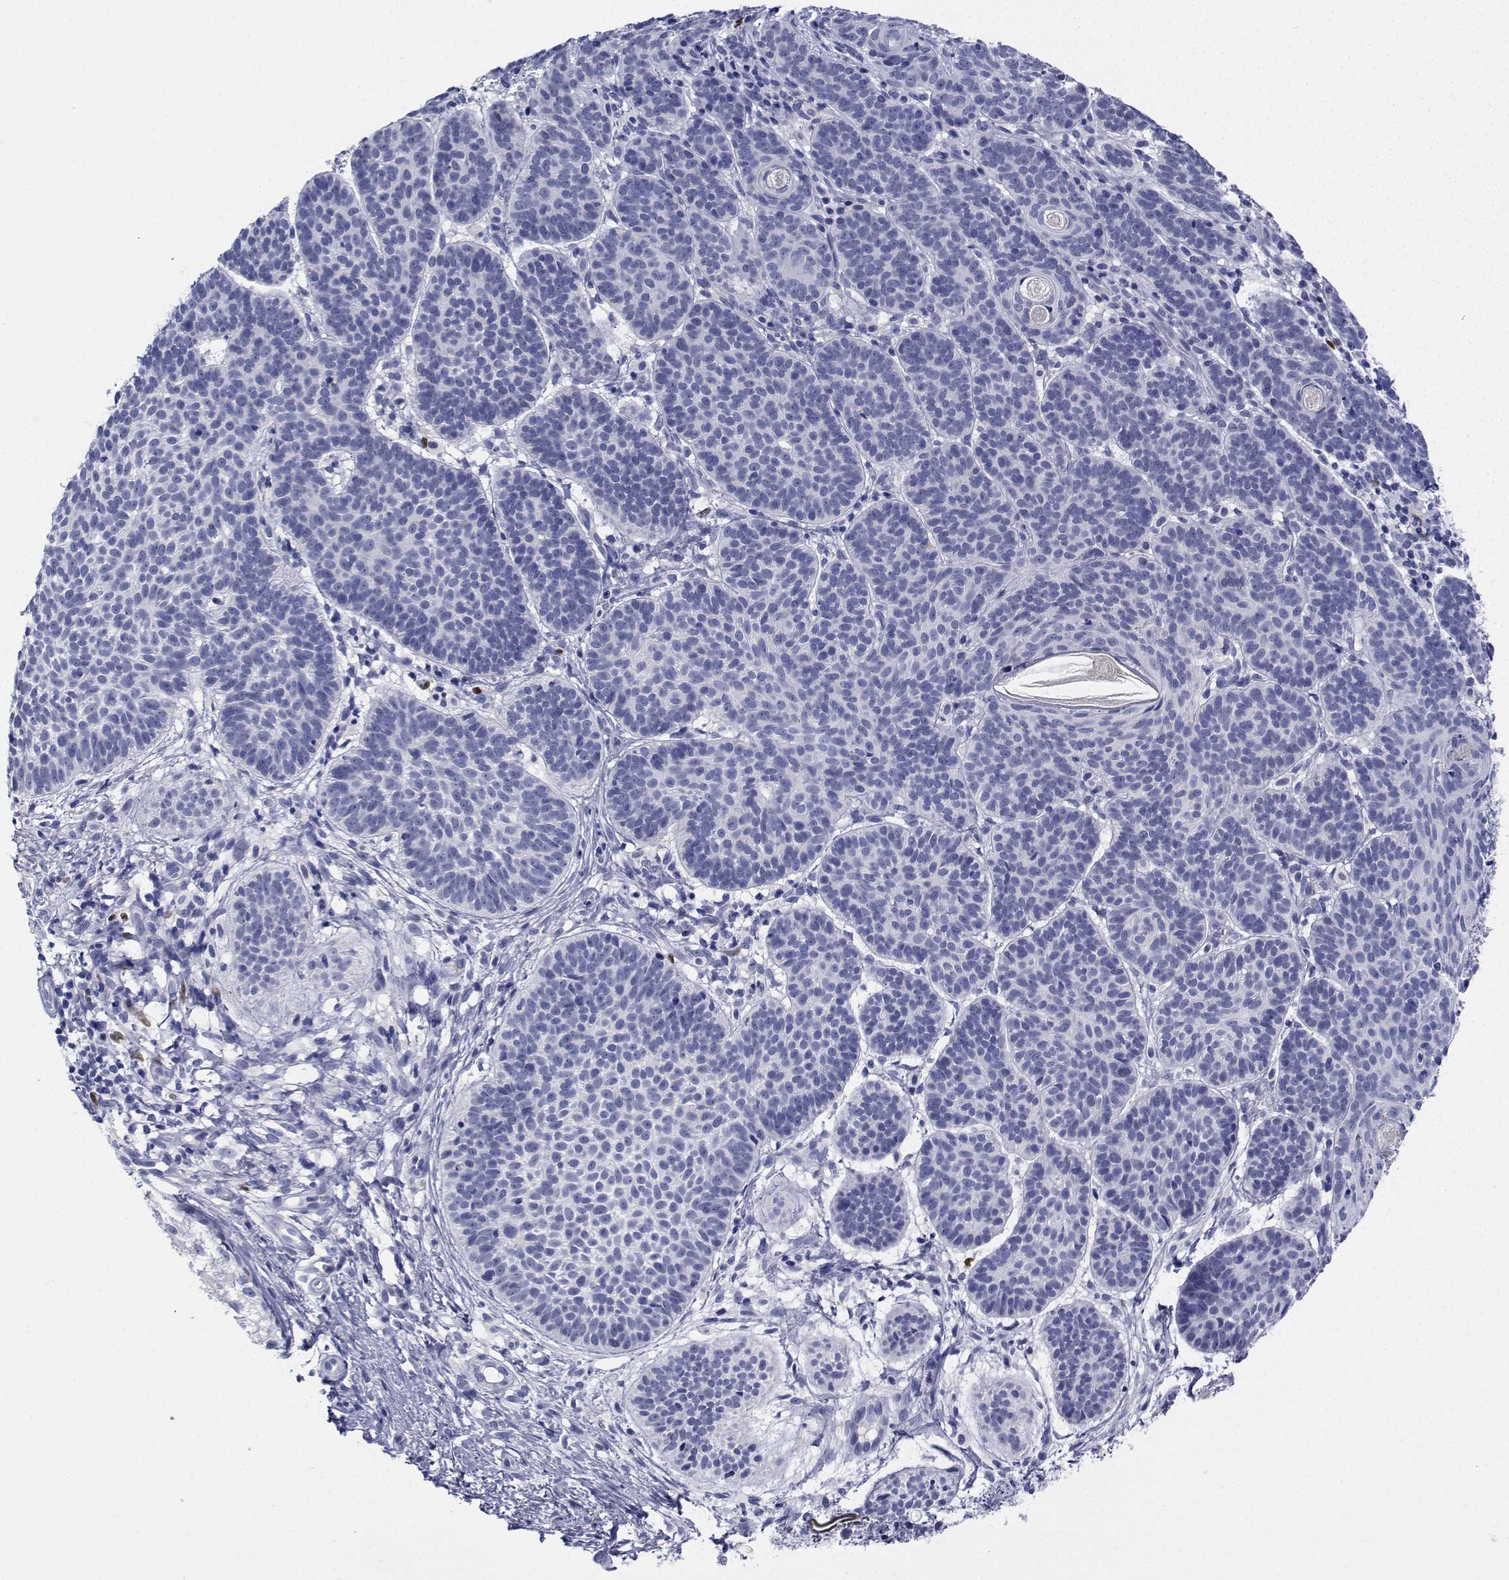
{"staining": {"intensity": "negative", "quantity": "none", "location": "none"}, "tissue": "skin cancer", "cell_type": "Tumor cells", "image_type": "cancer", "snomed": [{"axis": "morphology", "description": "Basal cell carcinoma"}, {"axis": "topography", "description": "Skin"}], "caption": "The image exhibits no significant positivity in tumor cells of skin basal cell carcinoma.", "gene": "PLXNA4", "patient": {"sex": "male", "age": 72}}